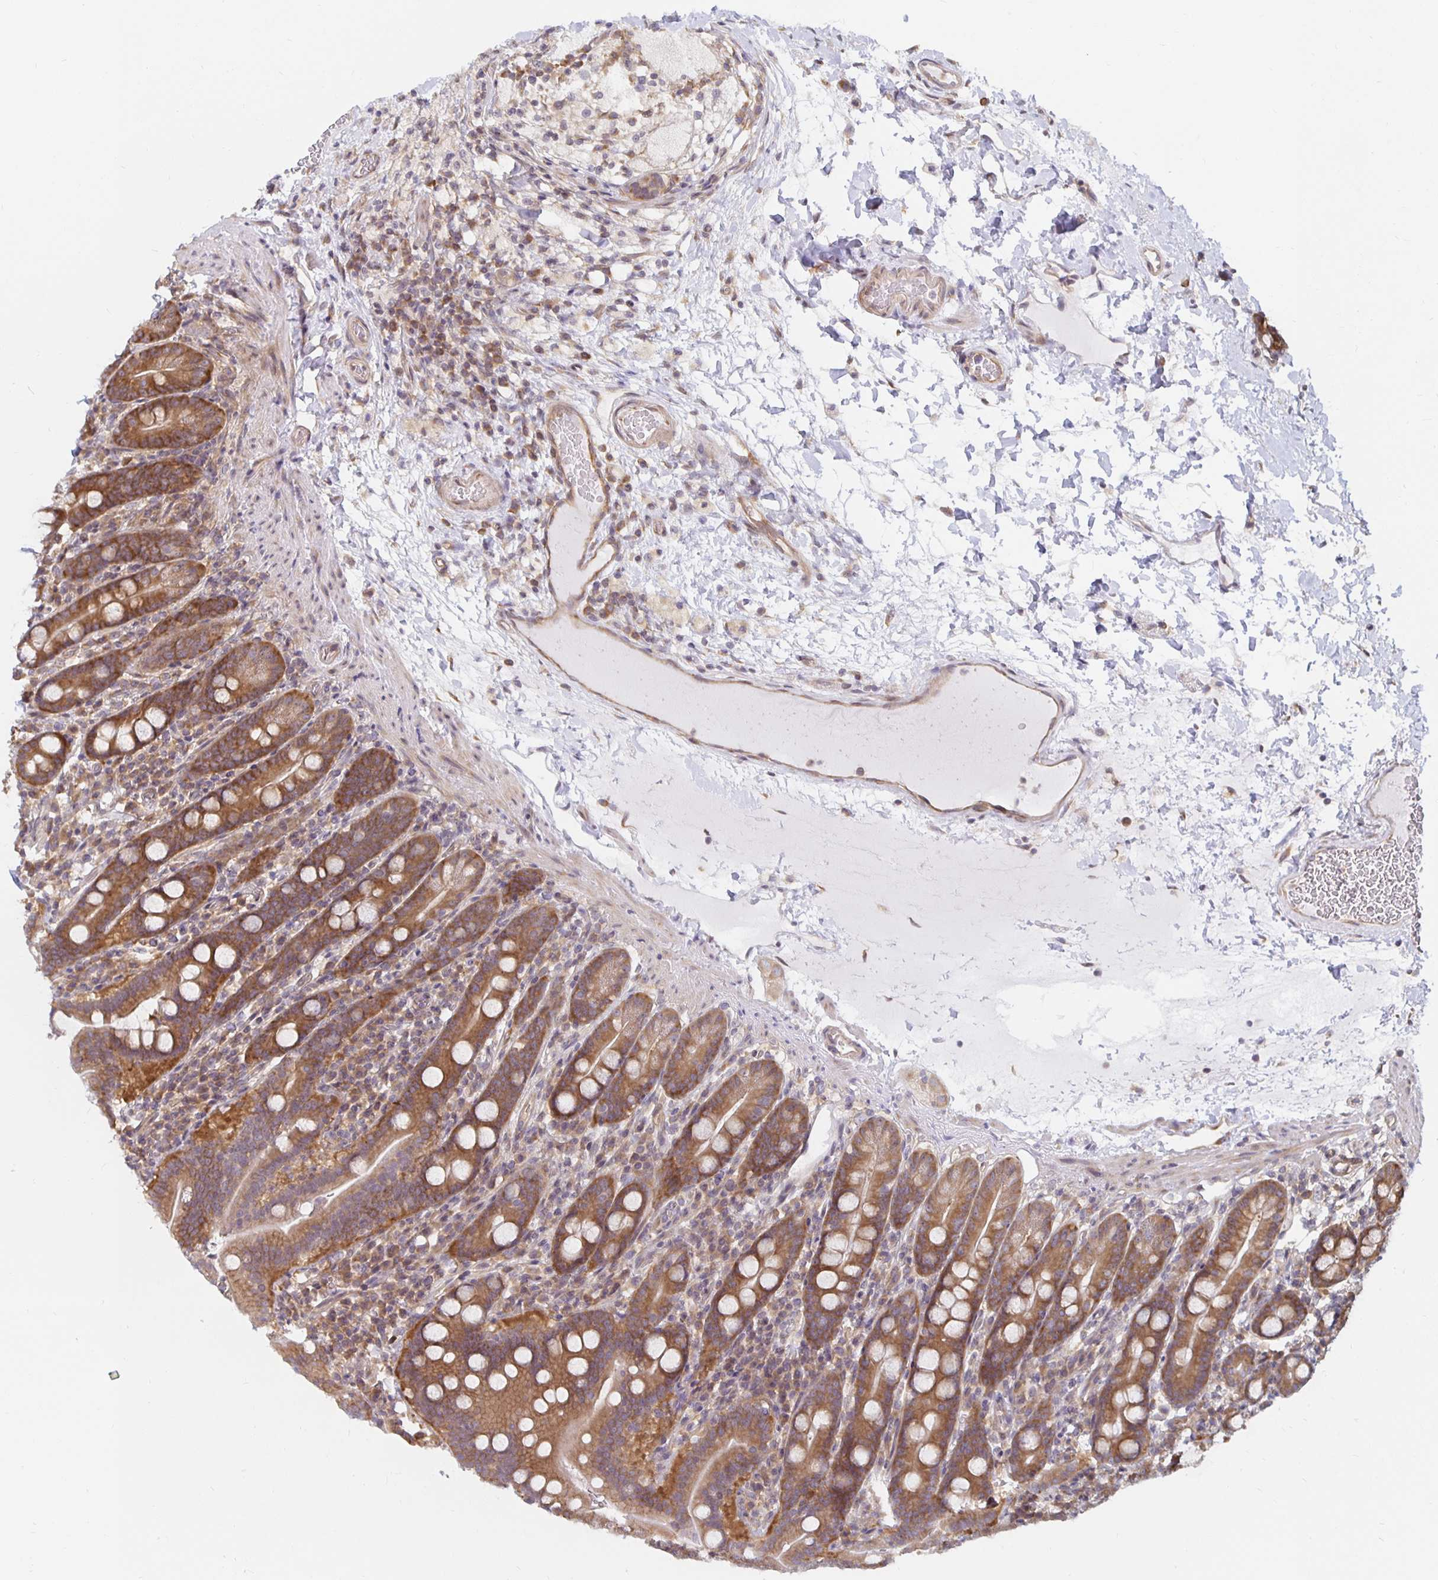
{"staining": {"intensity": "moderate", "quantity": ">75%", "location": "cytoplasmic/membranous"}, "tissue": "small intestine", "cell_type": "Glandular cells", "image_type": "normal", "snomed": [{"axis": "morphology", "description": "Normal tissue, NOS"}, {"axis": "topography", "description": "Small intestine"}], "caption": "A medium amount of moderate cytoplasmic/membranous staining is seen in about >75% of glandular cells in normal small intestine. (Stains: DAB in brown, nuclei in blue, Microscopy: brightfield microscopy at high magnification).", "gene": "PDAP1", "patient": {"sex": "male", "age": 26}}